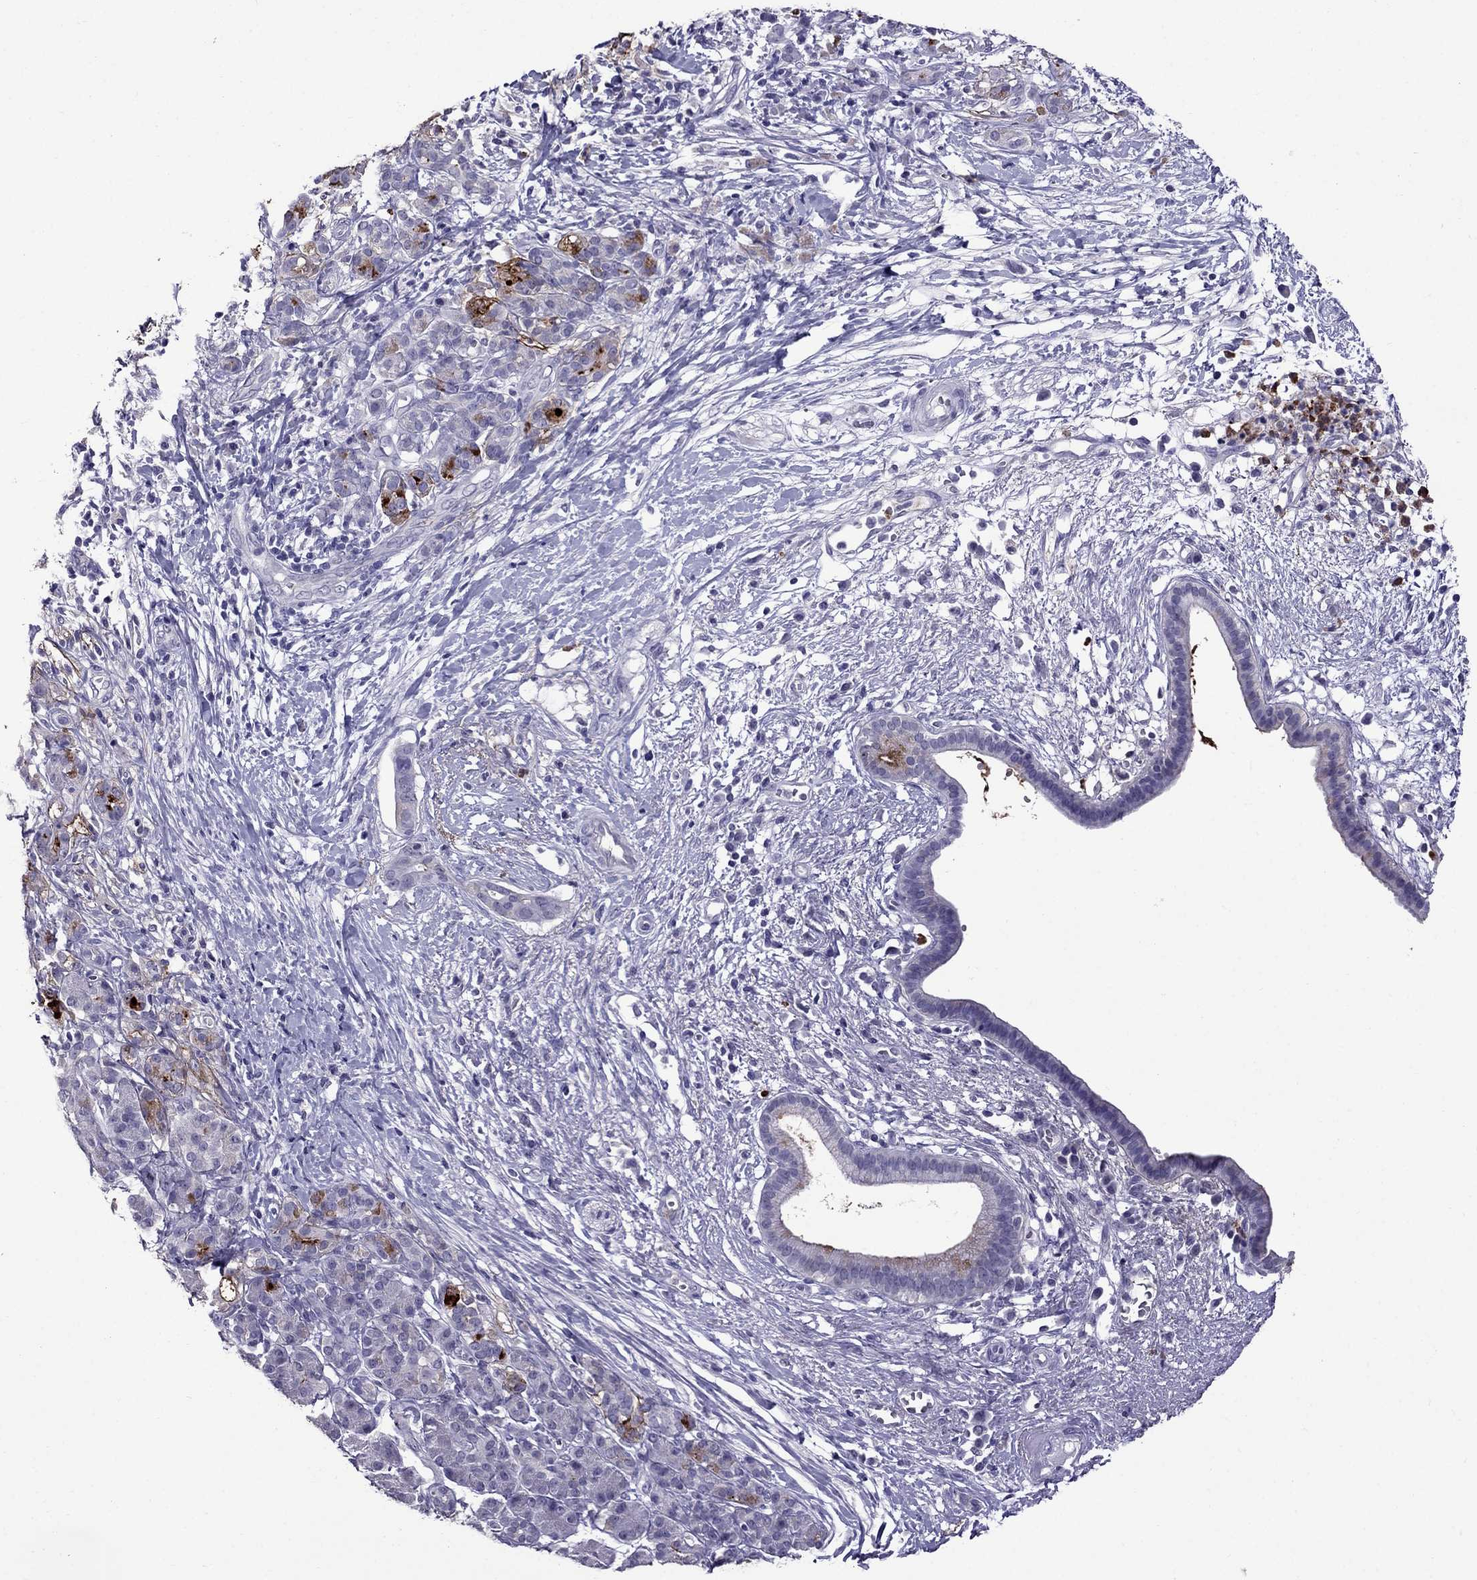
{"staining": {"intensity": "strong", "quantity": "<25%", "location": "cytoplasmic/membranous"}, "tissue": "pancreatic cancer", "cell_type": "Tumor cells", "image_type": "cancer", "snomed": [{"axis": "morphology", "description": "Adenocarcinoma, NOS"}, {"axis": "topography", "description": "Pancreas"}], "caption": "Strong cytoplasmic/membranous expression is identified in approximately <25% of tumor cells in pancreatic cancer (adenocarcinoma).", "gene": "OLFM4", "patient": {"sex": "male", "age": 61}}